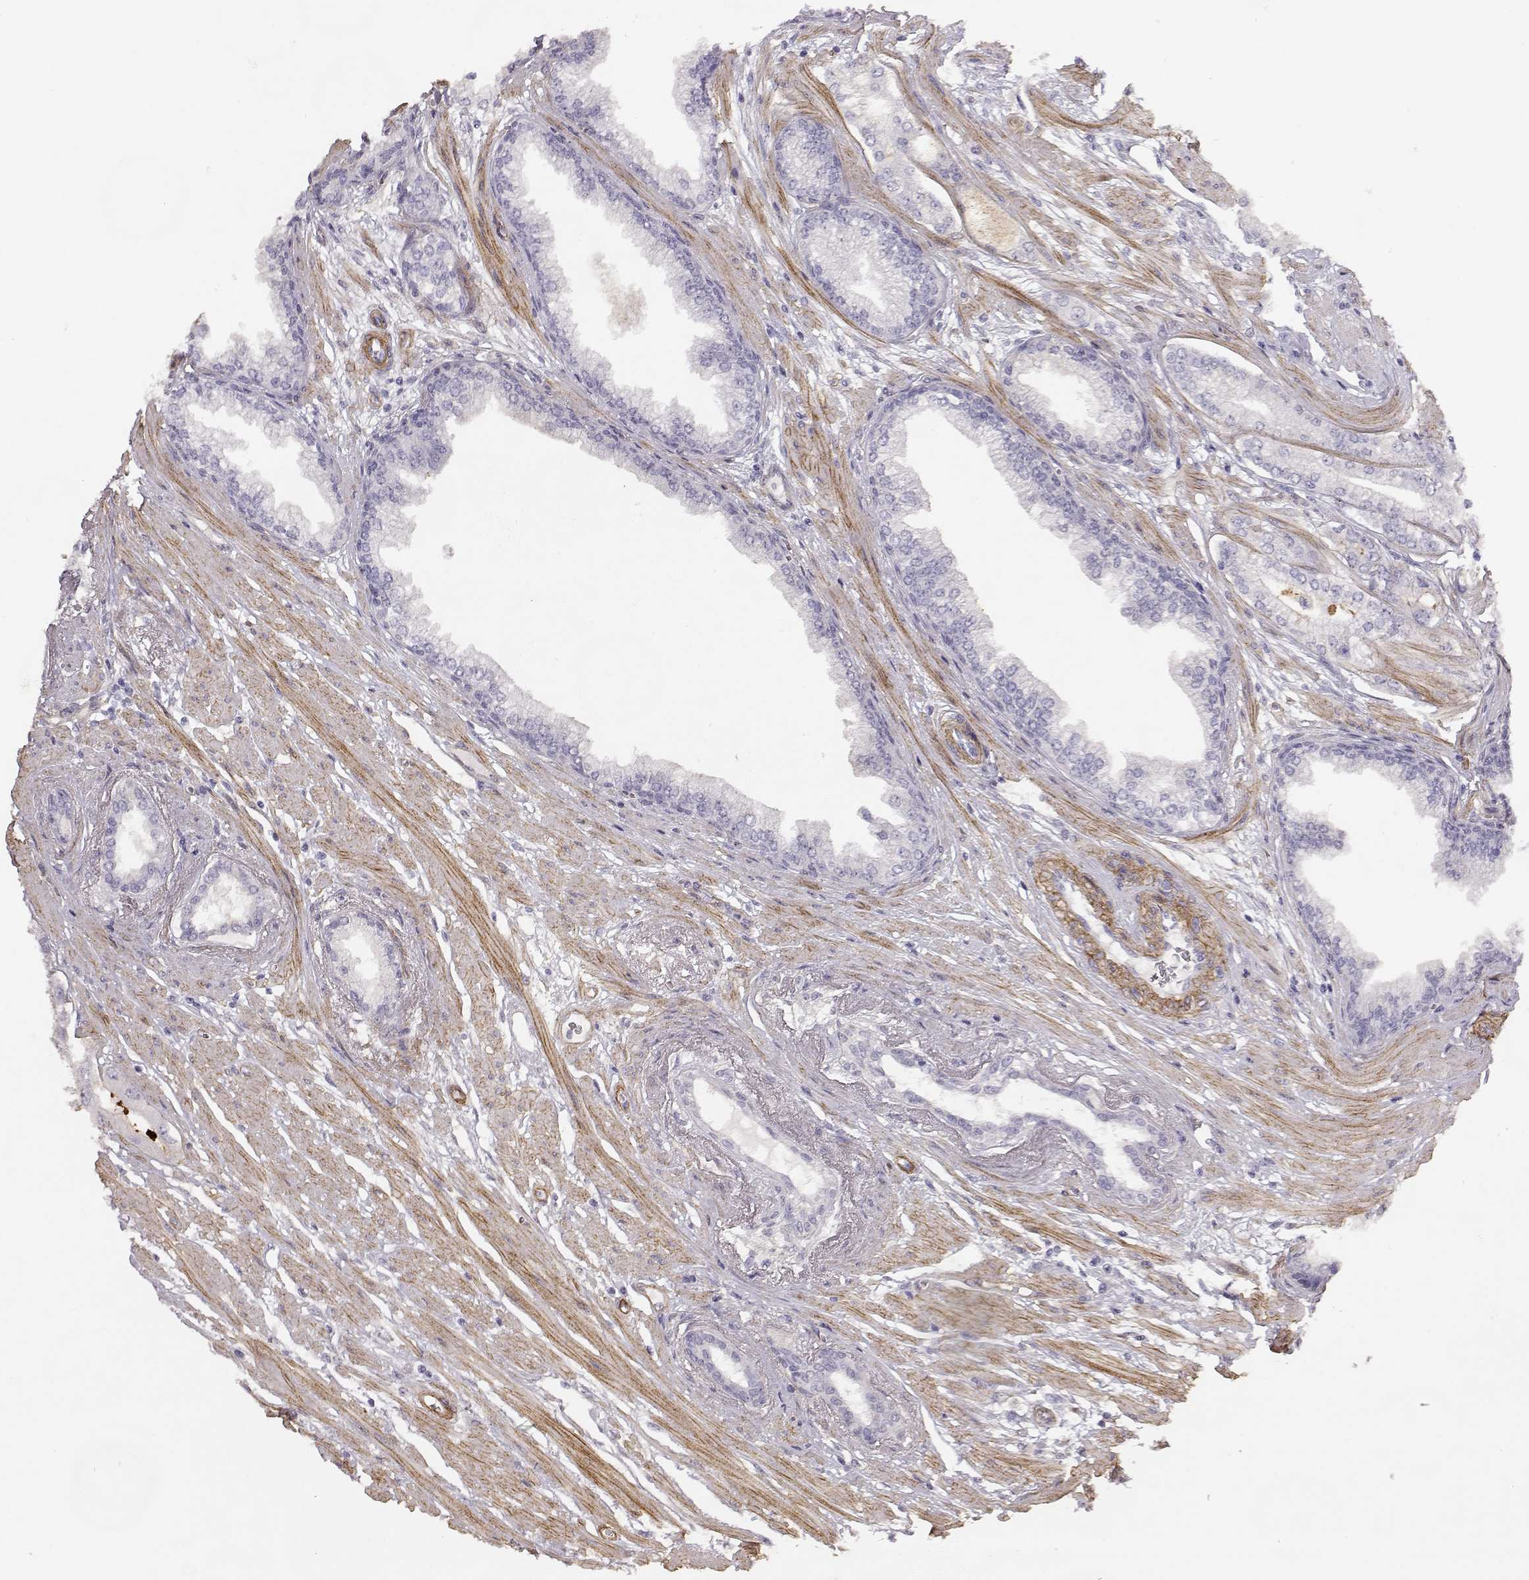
{"staining": {"intensity": "negative", "quantity": "none", "location": "none"}, "tissue": "prostate cancer", "cell_type": "Tumor cells", "image_type": "cancer", "snomed": [{"axis": "morphology", "description": "Adenocarcinoma, Low grade"}, {"axis": "topography", "description": "Prostate"}], "caption": "Histopathology image shows no significant protein staining in tumor cells of prostate cancer. The staining is performed using DAB brown chromogen with nuclei counter-stained in using hematoxylin.", "gene": "LAMC1", "patient": {"sex": "male", "age": 60}}